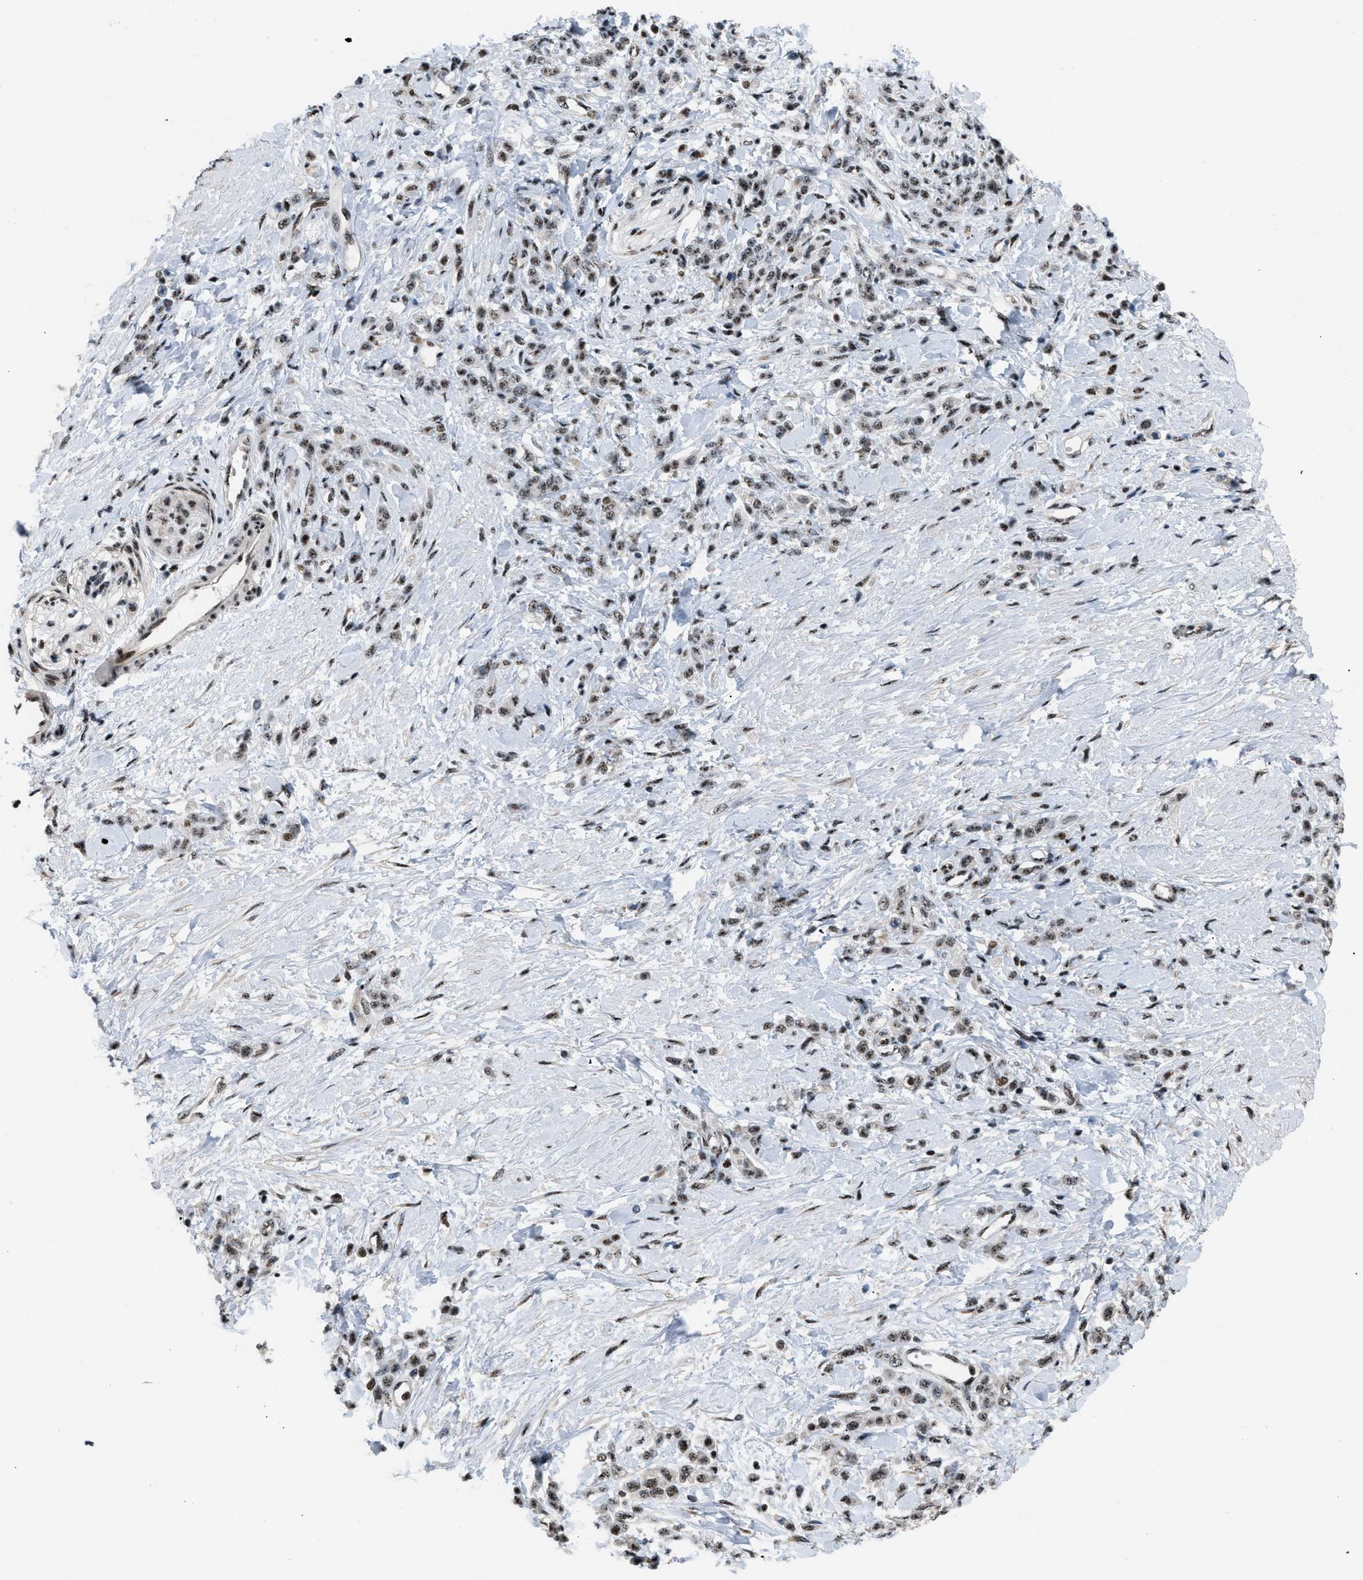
{"staining": {"intensity": "moderate", "quantity": ">75%", "location": "nuclear"}, "tissue": "stomach cancer", "cell_type": "Tumor cells", "image_type": "cancer", "snomed": [{"axis": "morphology", "description": "Normal tissue, NOS"}, {"axis": "morphology", "description": "Adenocarcinoma, NOS"}, {"axis": "topography", "description": "Stomach"}], "caption": "Immunohistochemistry of adenocarcinoma (stomach) displays medium levels of moderate nuclear expression in about >75% of tumor cells. Nuclei are stained in blue.", "gene": "CDR2", "patient": {"sex": "male", "age": 82}}